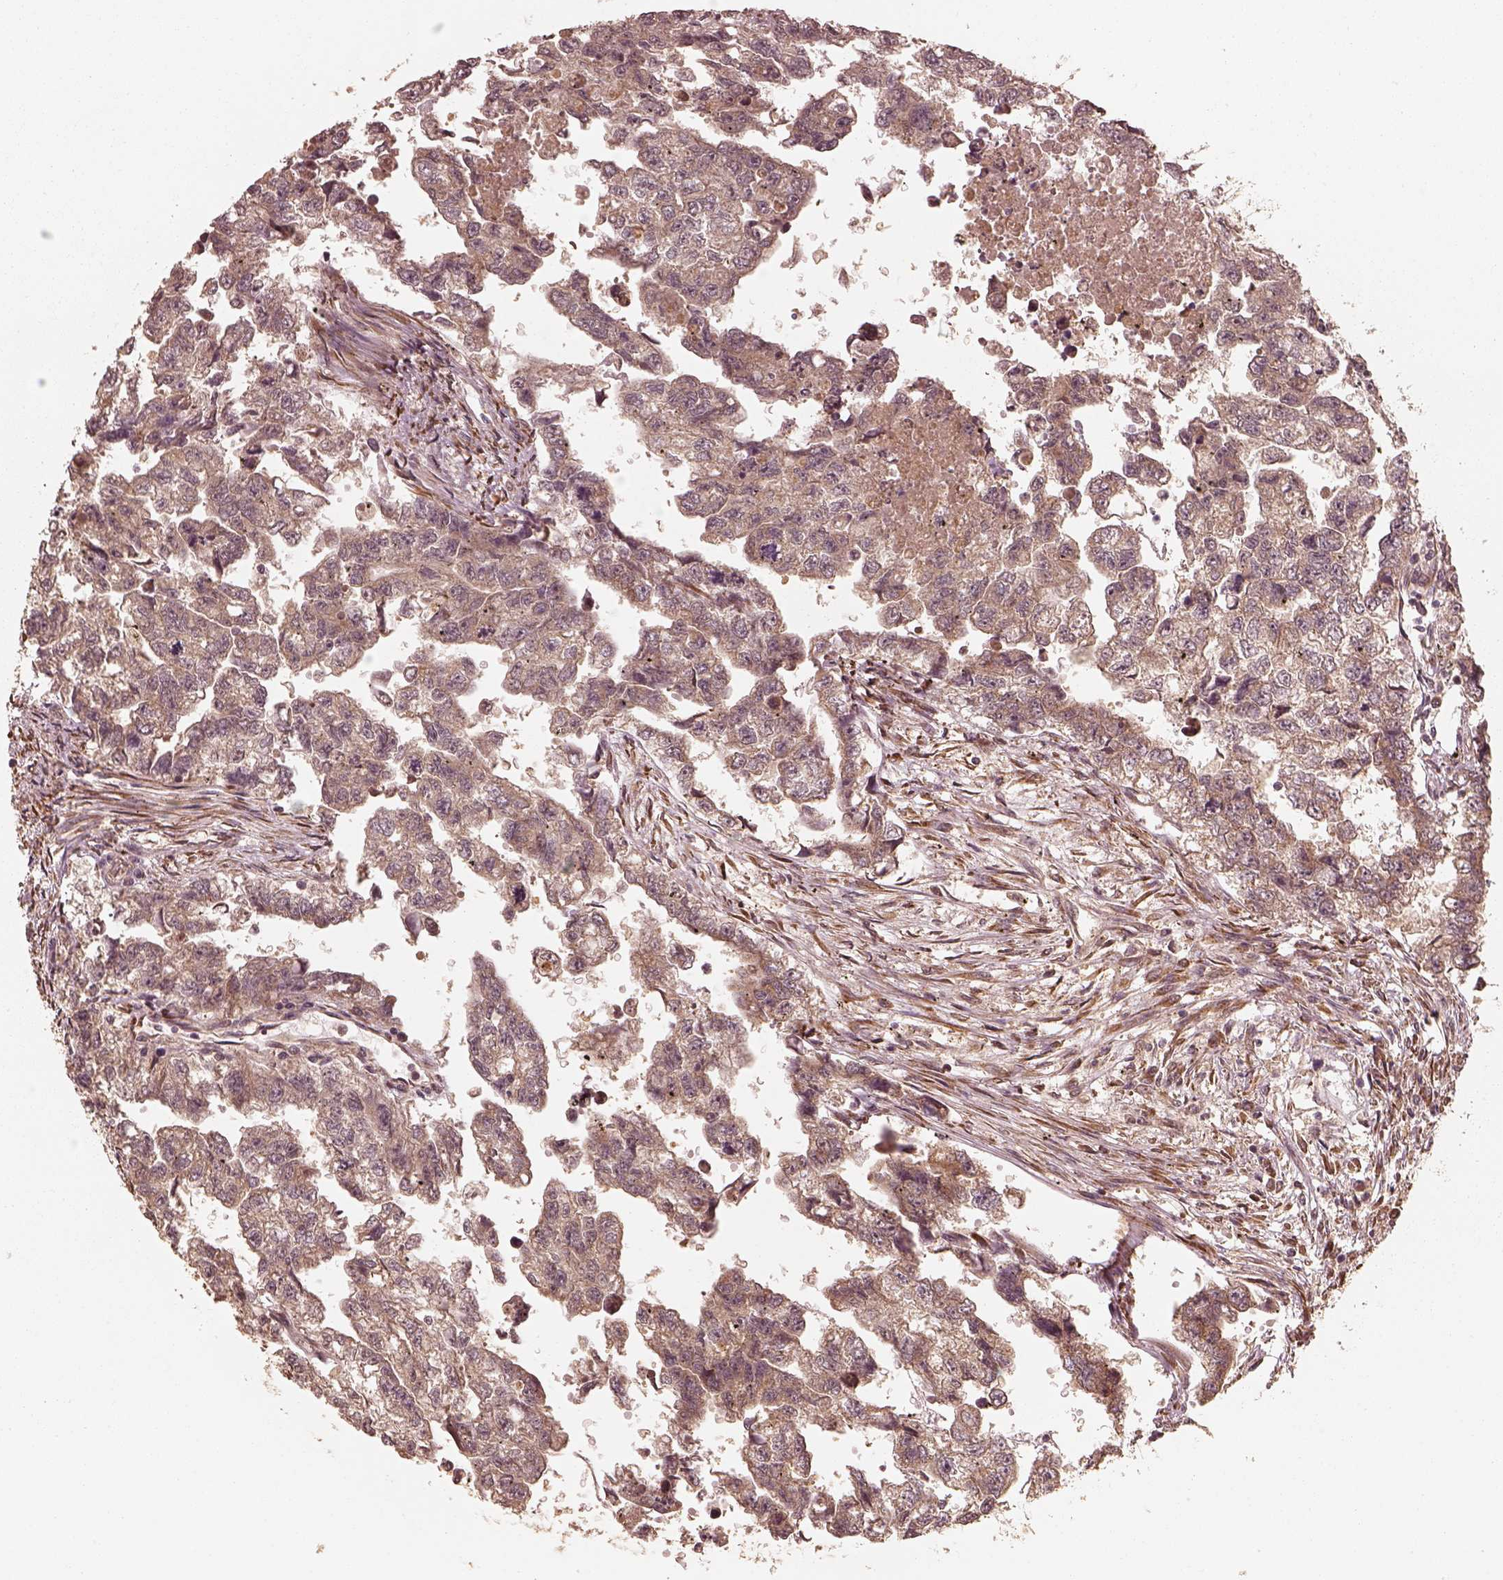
{"staining": {"intensity": "weak", "quantity": ">75%", "location": "cytoplasmic/membranous"}, "tissue": "testis cancer", "cell_type": "Tumor cells", "image_type": "cancer", "snomed": [{"axis": "morphology", "description": "Carcinoma, Embryonal, NOS"}, {"axis": "morphology", "description": "Teratoma, malignant, NOS"}, {"axis": "topography", "description": "Testis"}], "caption": "Testis teratoma (malignant) stained for a protein exhibits weak cytoplasmic/membranous positivity in tumor cells.", "gene": "DNAJC25", "patient": {"sex": "male", "age": 44}}